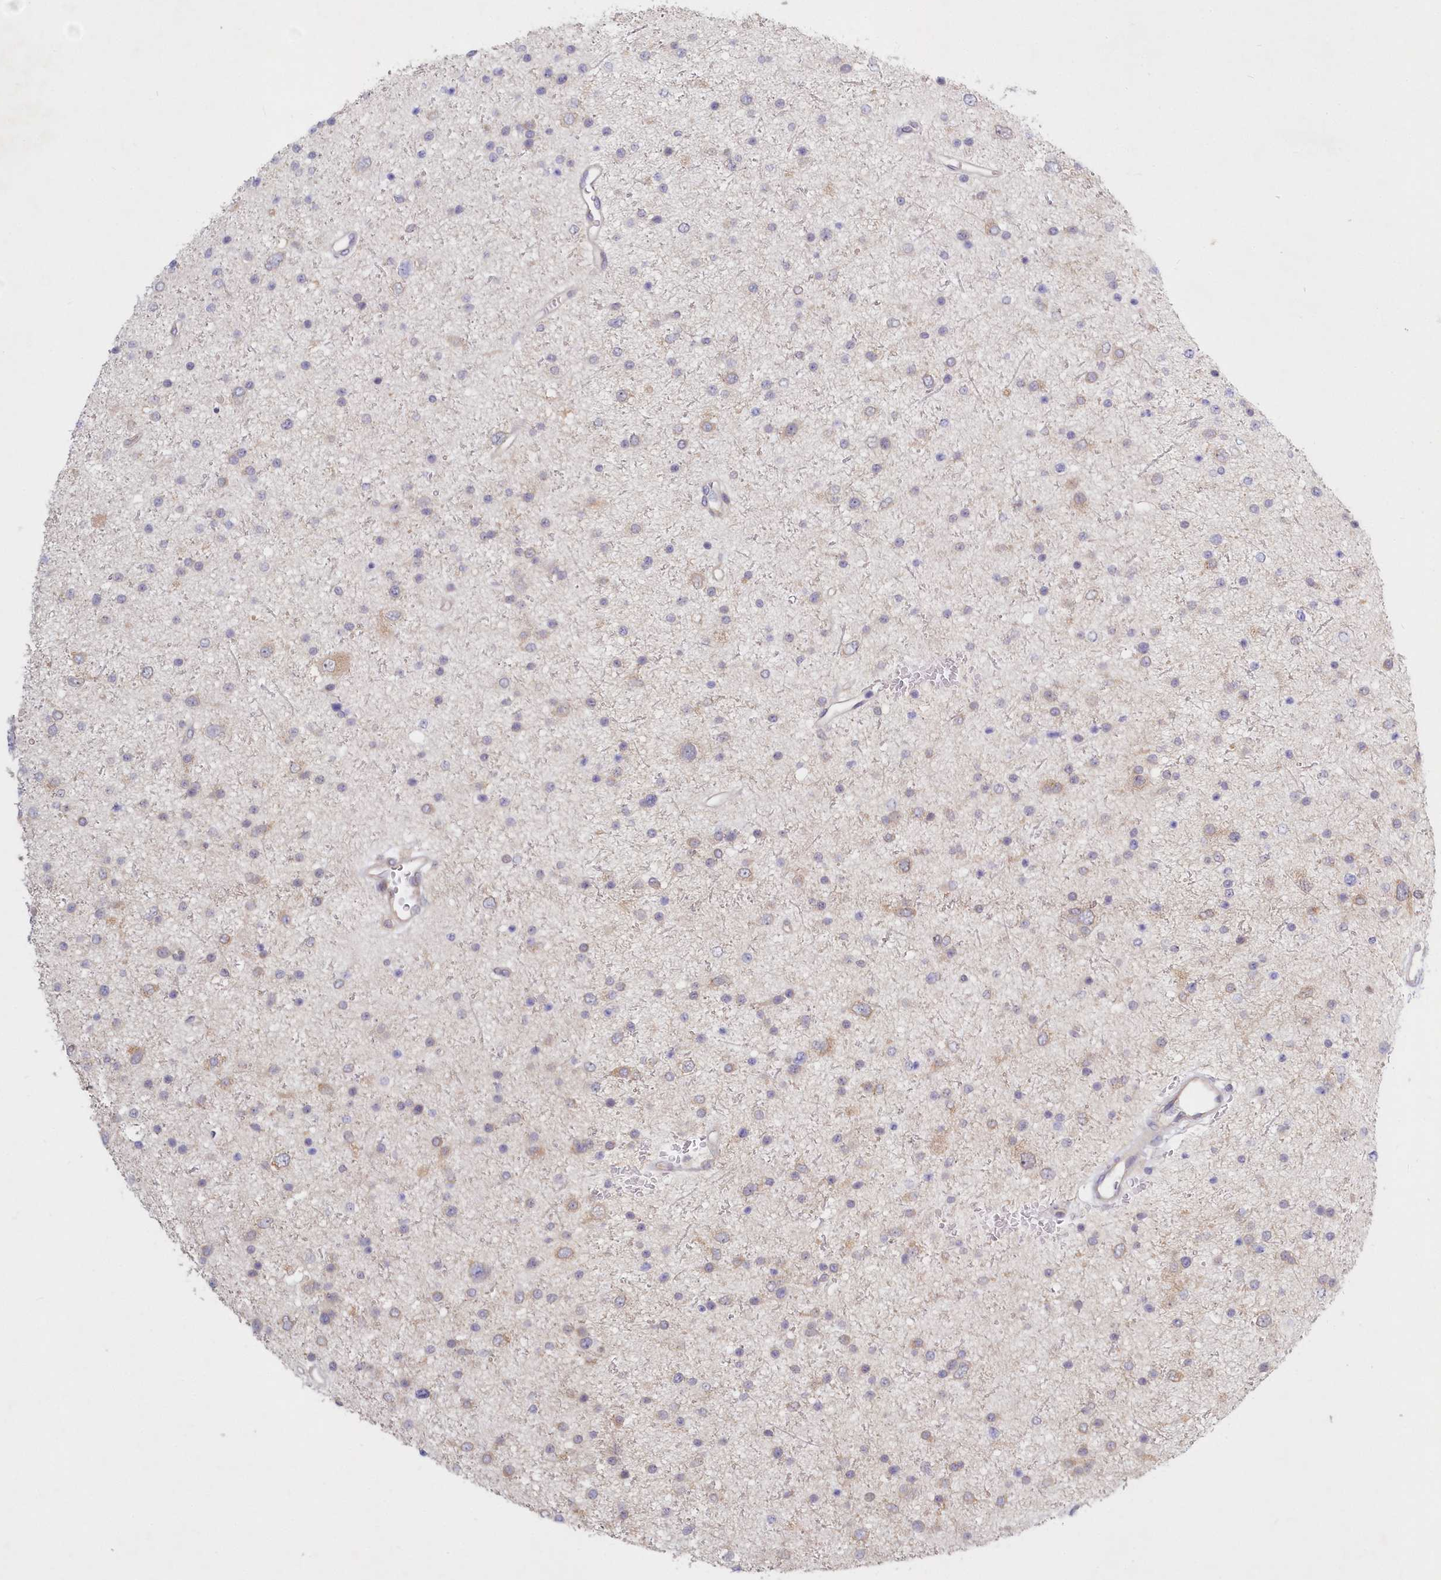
{"staining": {"intensity": "weak", "quantity": "<25%", "location": "cytoplasmic/membranous"}, "tissue": "glioma", "cell_type": "Tumor cells", "image_type": "cancer", "snomed": [{"axis": "morphology", "description": "Glioma, malignant, Low grade"}, {"axis": "topography", "description": "Brain"}], "caption": "An immunohistochemistry (IHC) image of malignant glioma (low-grade) is shown. There is no staining in tumor cells of malignant glioma (low-grade). (Brightfield microscopy of DAB immunohistochemistry (IHC) at high magnification).", "gene": "KATNA1", "patient": {"sex": "female", "age": 37}}